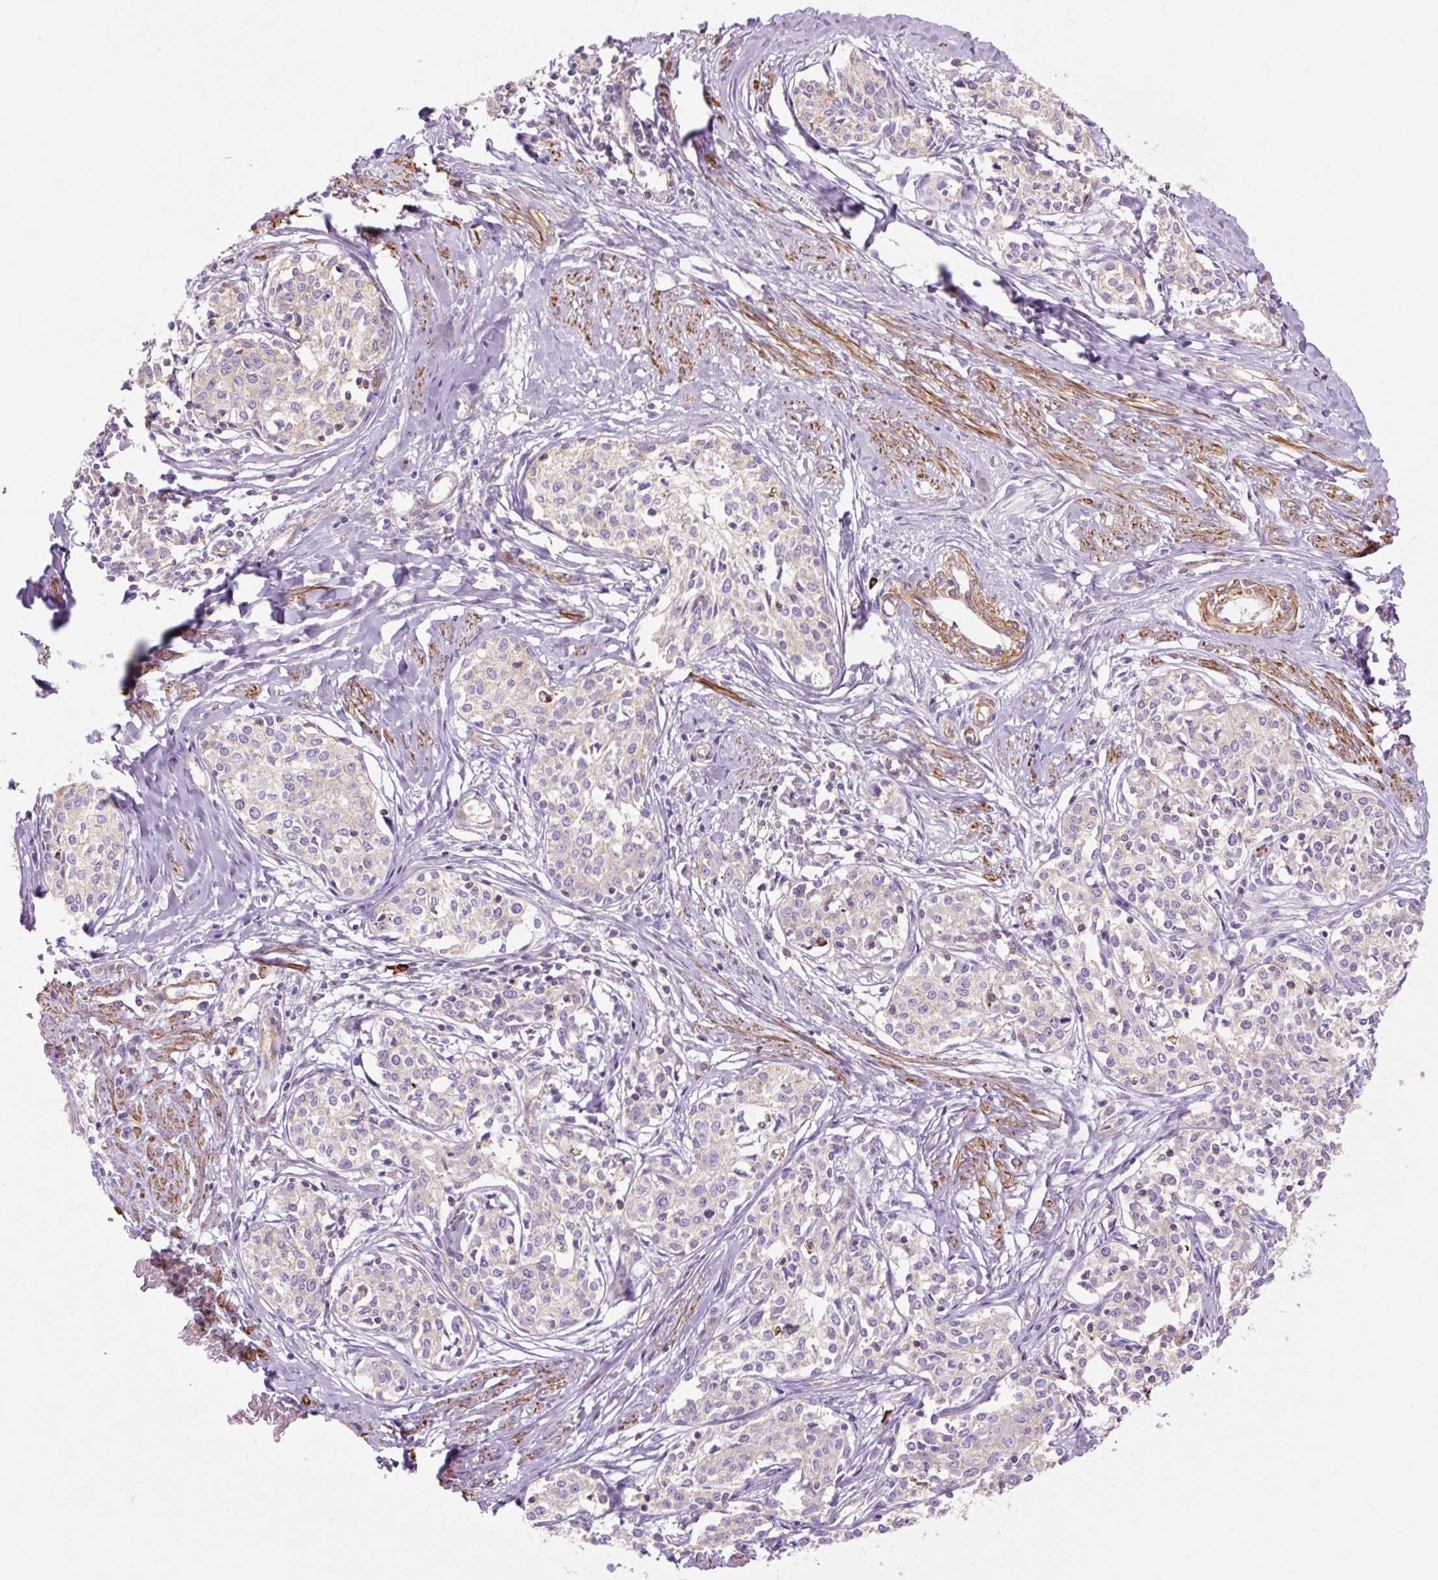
{"staining": {"intensity": "weak", "quantity": "<25%", "location": "cytoplasmic/membranous"}, "tissue": "cervical cancer", "cell_type": "Tumor cells", "image_type": "cancer", "snomed": [{"axis": "morphology", "description": "Squamous cell carcinoma, NOS"}, {"axis": "morphology", "description": "Adenocarcinoma, NOS"}, {"axis": "topography", "description": "Cervix"}], "caption": "This is a photomicrograph of immunohistochemistry staining of squamous cell carcinoma (cervical), which shows no staining in tumor cells.", "gene": "TBC1D2B", "patient": {"sex": "female", "age": 52}}